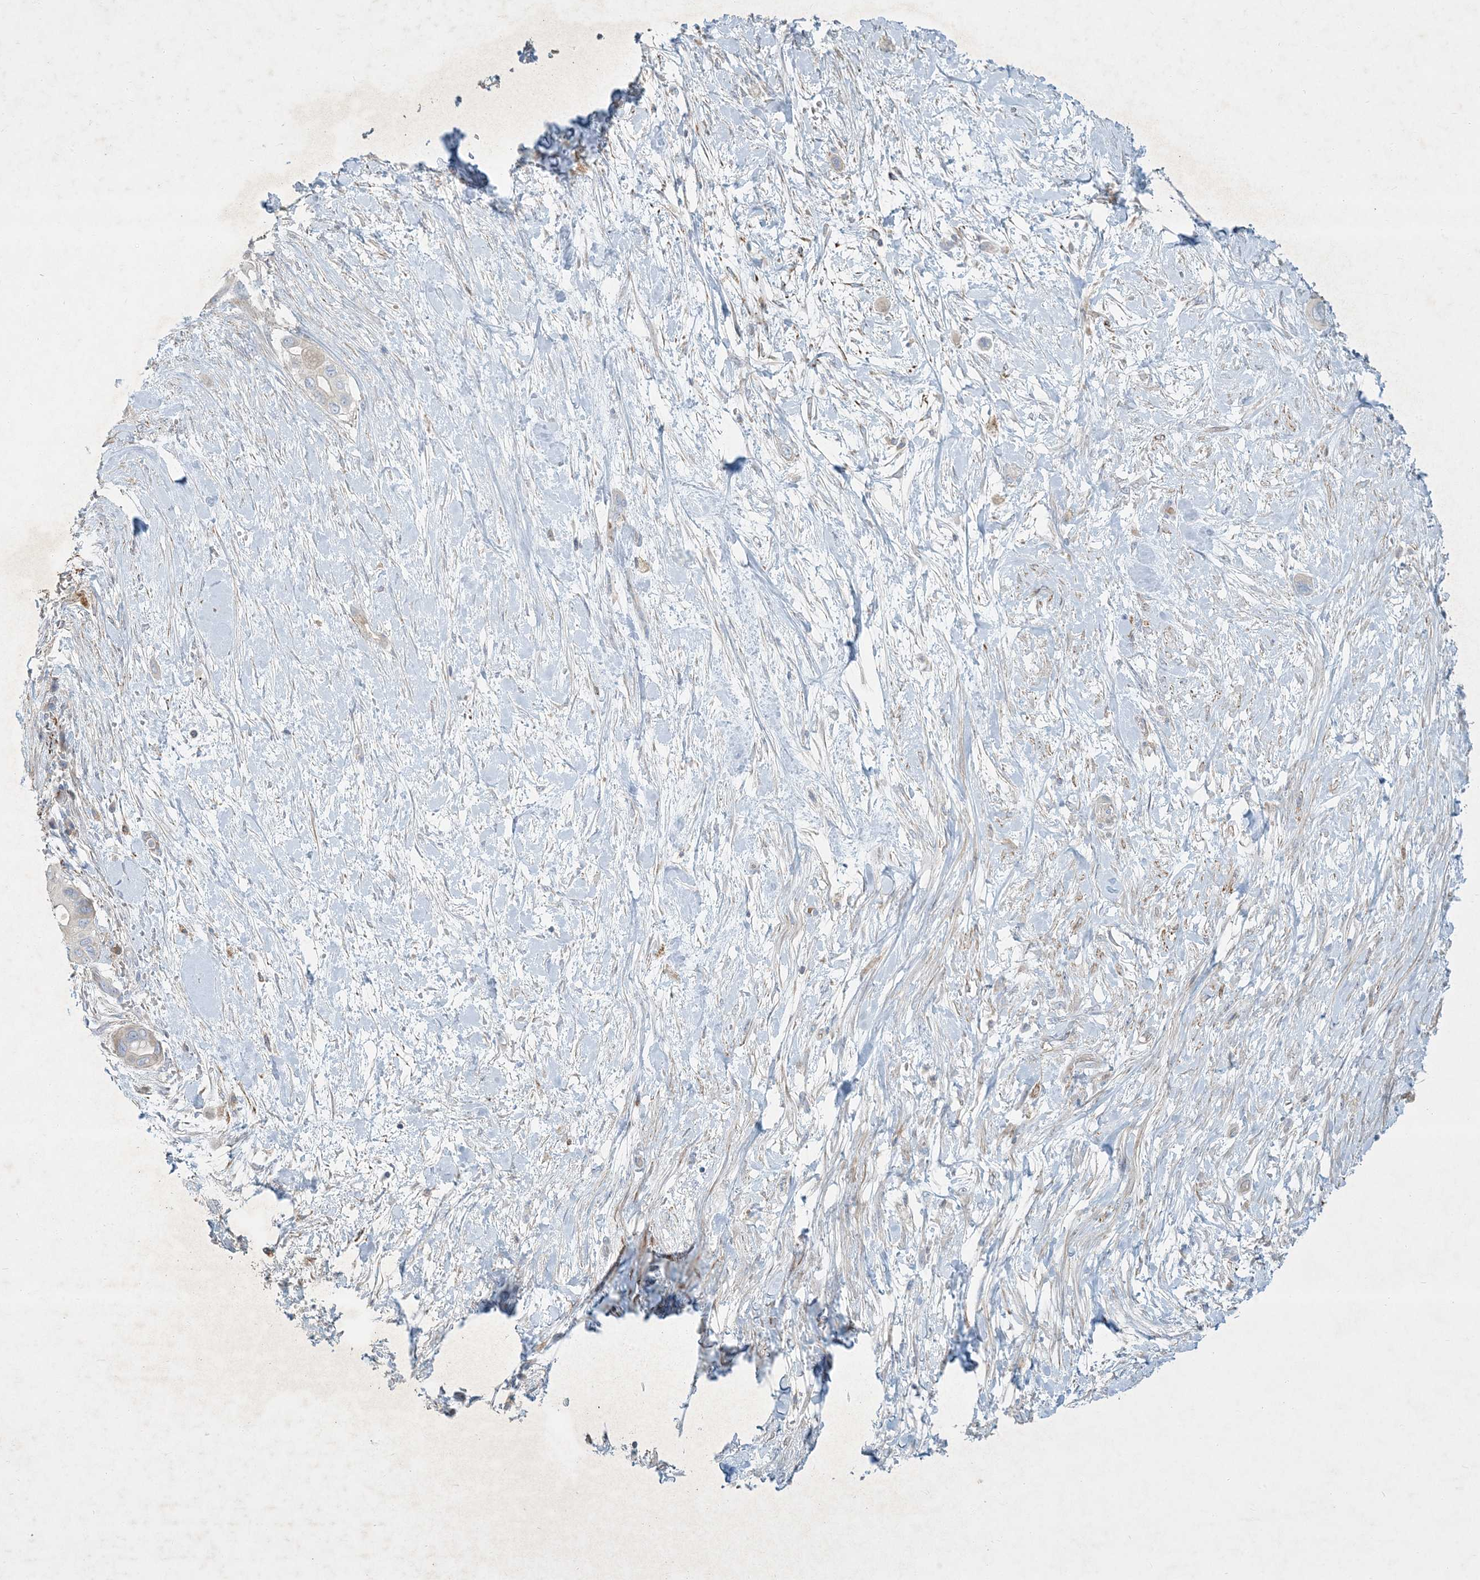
{"staining": {"intensity": "negative", "quantity": "none", "location": "none"}, "tissue": "pancreatic cancer", "cell_type": "Tumor cells", "image_type": "cancer", "snomed": [{"axis": "morphology", "description": "Adenocarcinoma, NOS"}, {"axis": "topography", "description": "Pancreas"}], "caption": "This micrograph is of pancreatic cancer (adenocarcinoma) stained with IHC to label a protein in brown with the nuclei are counter-stained blue. There is no expression in tumor cells.", "gene": "LTN1", "patient": {"sex": "male", "age": 68}}